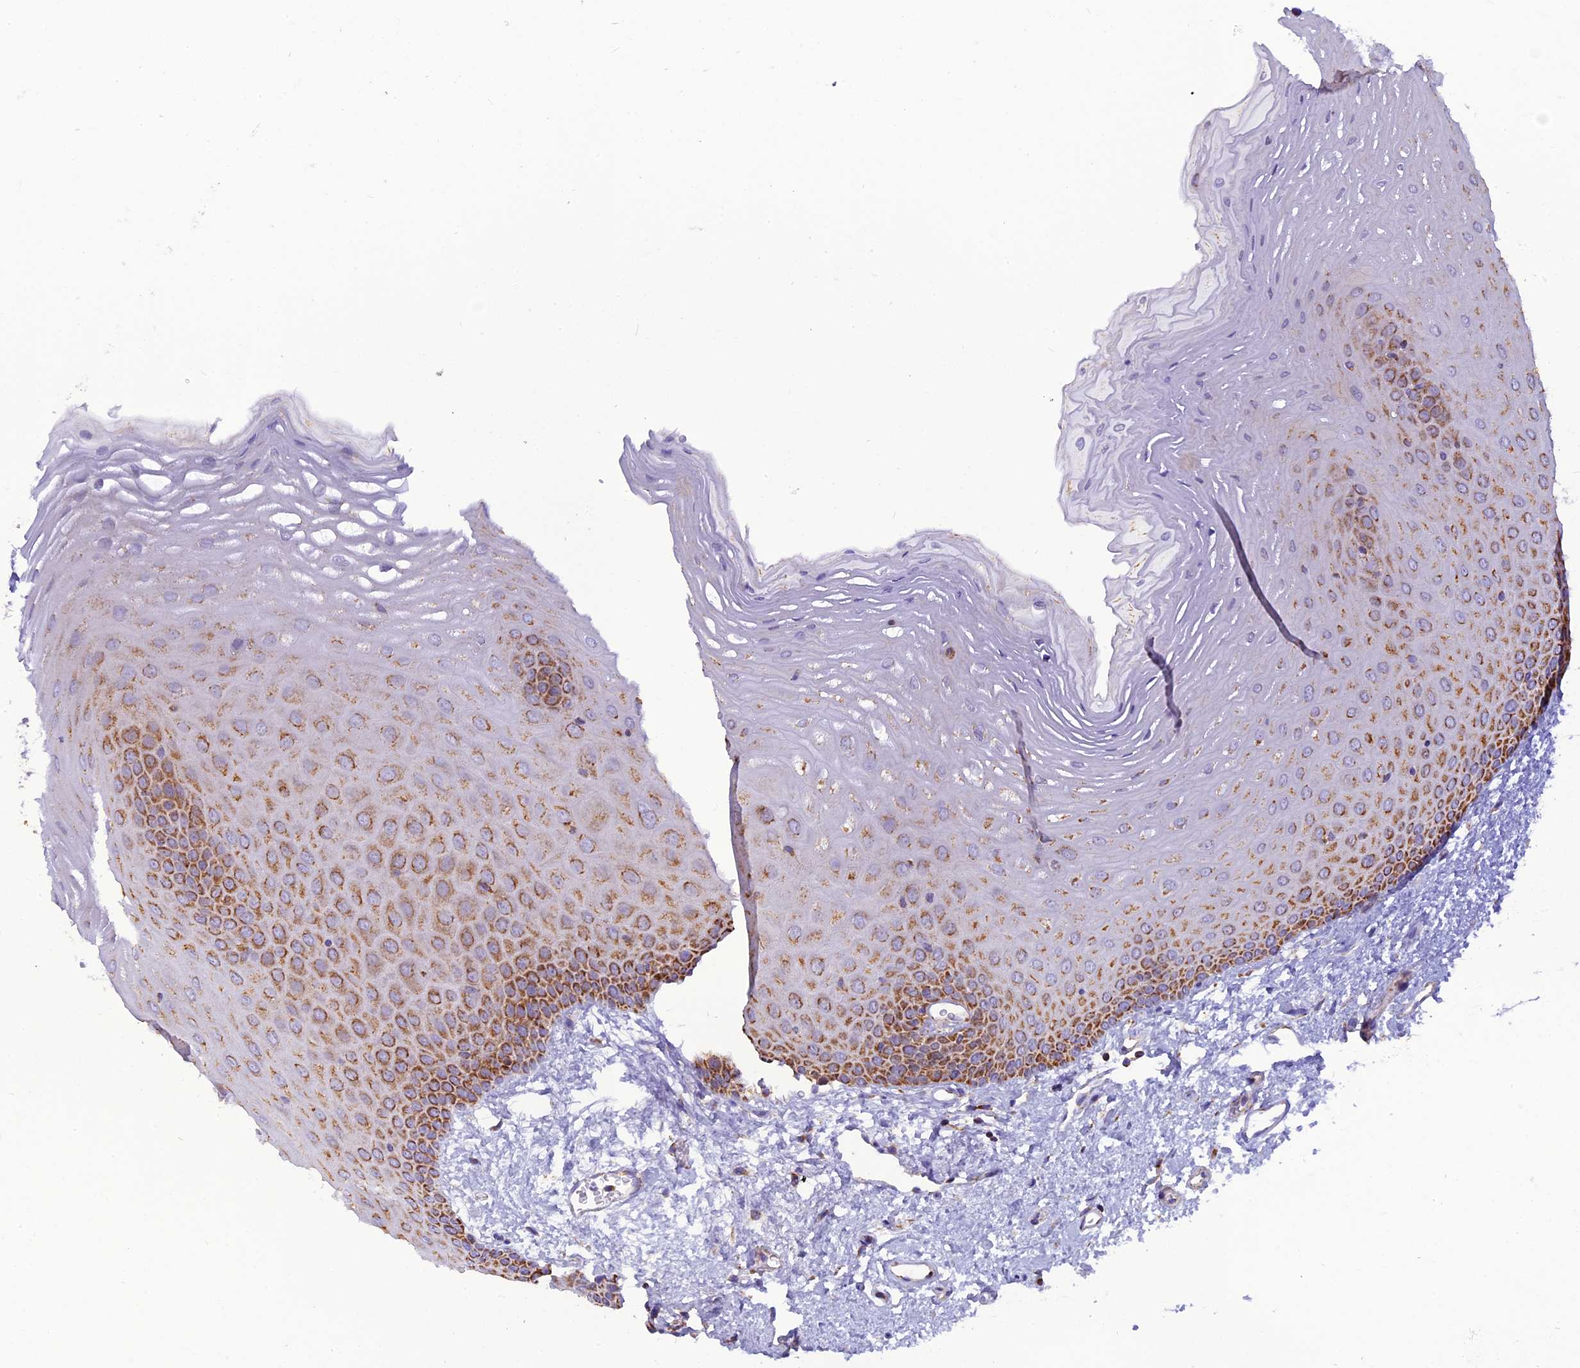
{"staining": {"intensity": "moderate", "quantity": "25%-75%", "location": "cytoplasmic/membranous"}, "tissue": "oral mucosa", "cell_type": "Squamous epithelial cells", "image_type": "normal", "snomed": [{"axis": "morphology", "description": "Normal tissue, NOS"}, {"axis": "topography", "description": "Oral tissue"}], "caption": "Moderate cytoplasmic/membranous staining is seen in approximately 25%-75% of squamous epithelial cells in normal oral mucosa.", "gene": "MRPS34", "patient": {"sex": "female", "age": 70}}